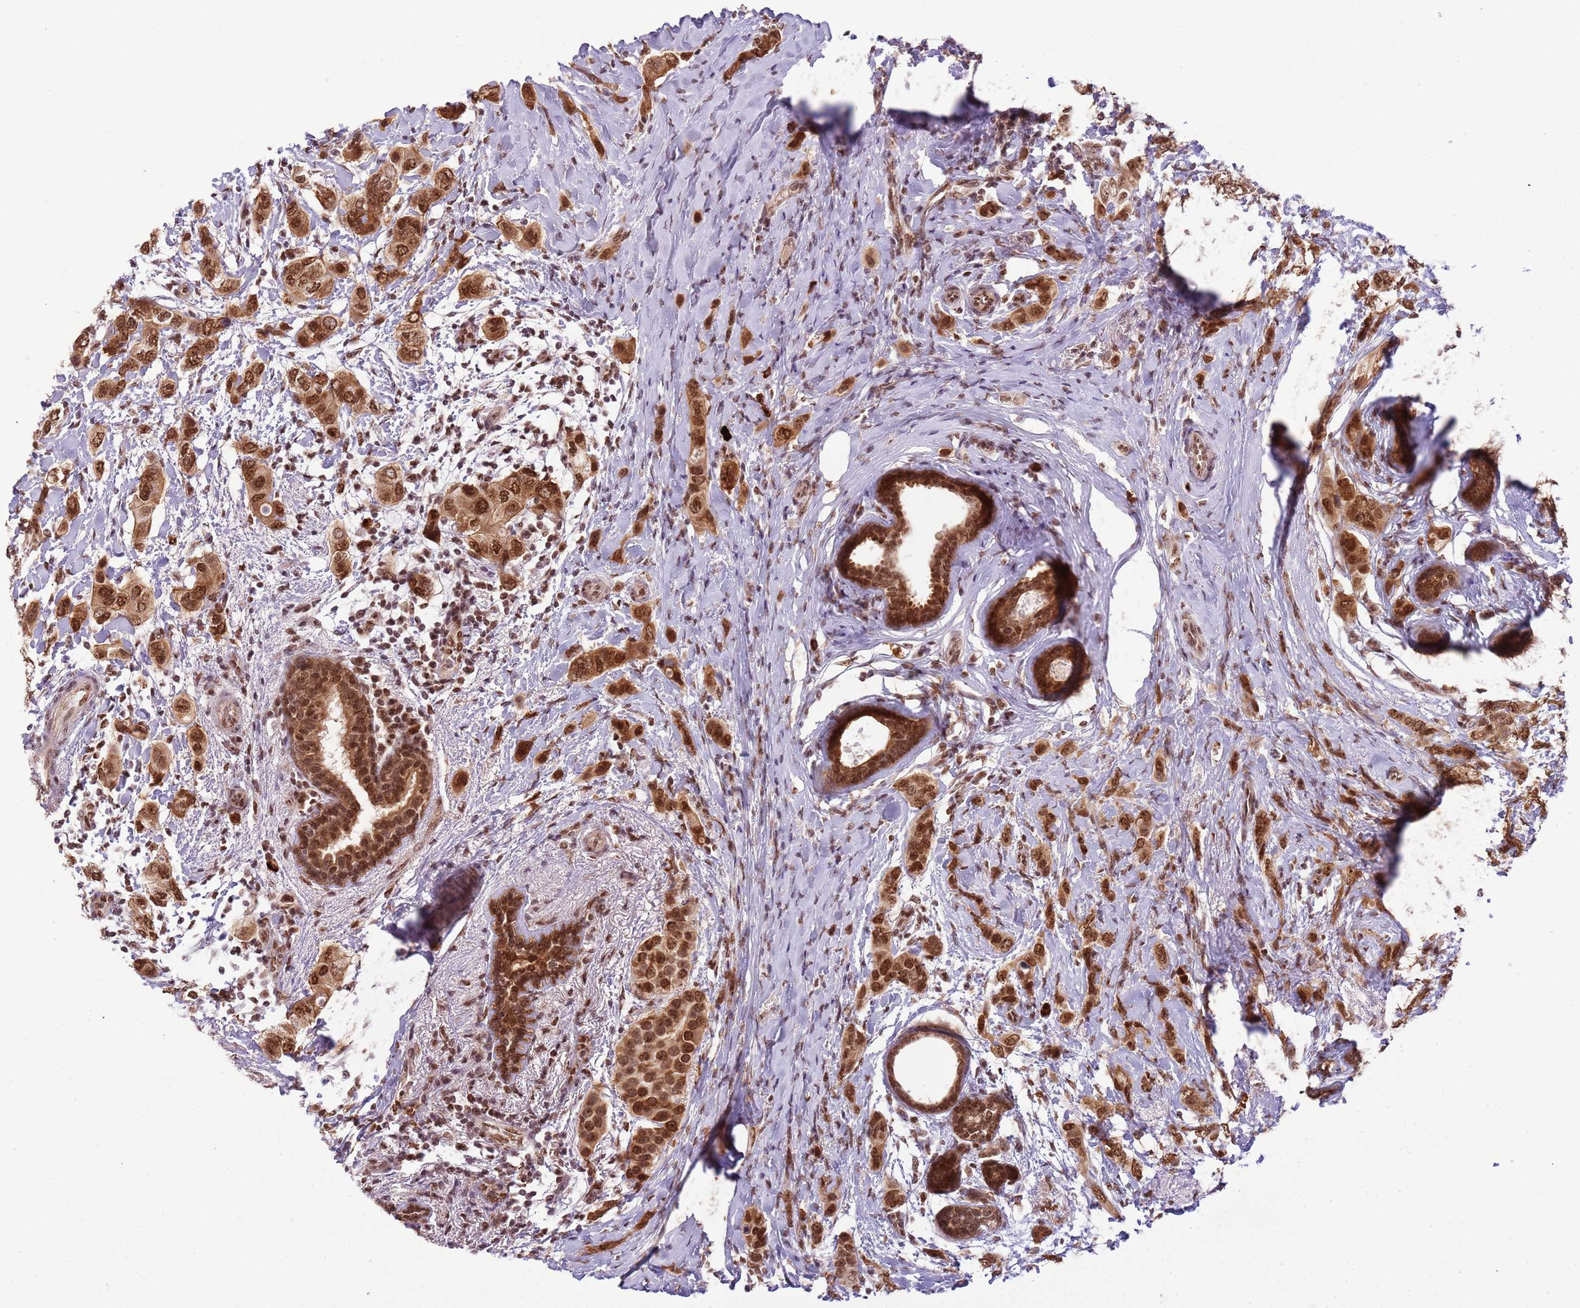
{"staining": {"intensity": "strong", "quantity": ">75%", "location": "nuclear"}, "tissue": "breast cancer", "cell_type": "Tumor cells", "image_type": "cancer", "snomed": [{"axis": "morphology", "description": "Lobular carcinoma"}, {"axis": "topography", "description": "Breast"}], "caption": "The histopathology image demonstrates staining of breast cancer, revealing strong nuclear protein expression (brown color) within tumor cells.", "gene": "FAM120AOS", "patient": {"sex": "female", "age": 51}}